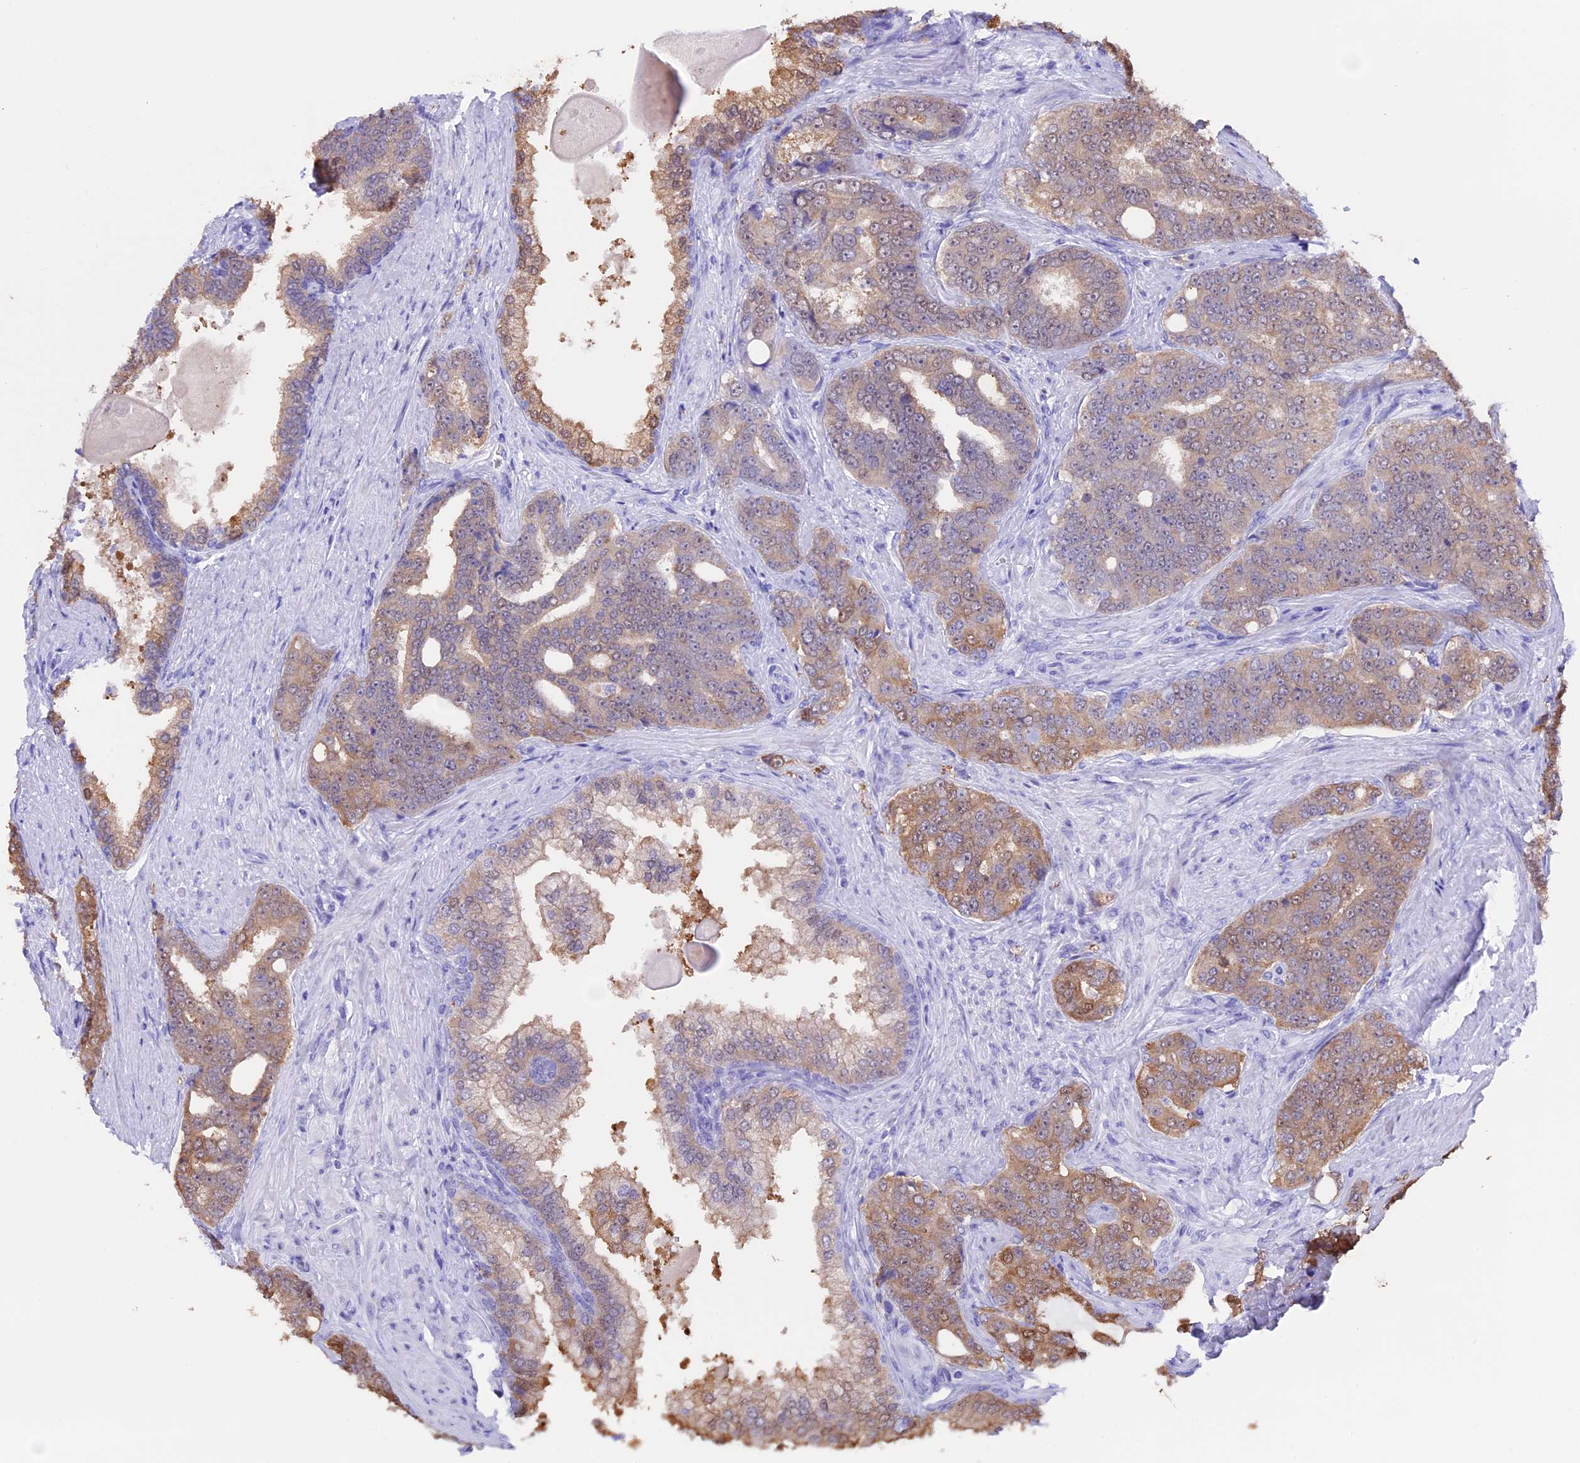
{"staining": {"intensity": "moderate", "quantity": "<25%", "location": "cytoplasmic/membranous"}, "tissue": "prostate cancer", "cell_type": "Tumor cells", "image_type": "cancer", "snomed": [{"axis": "morphology", "description": "Adenocarcinoma, High grade"}, {"axis": "topography", "description": "Prostate"}], "caption": "Tumor cells exhibit moderate cytoplasmic/membranous expression in about <25% of cells in prostate high-grade adenocarcinoma. The staining was performed using DAB (3,3'-diaminobenzidine), with brown indicating positive protein expression. Nuclei are stained blue with hematoxylin.", "gene": "LHFPL2", "patient": {"sex": "male", "age": 67}}